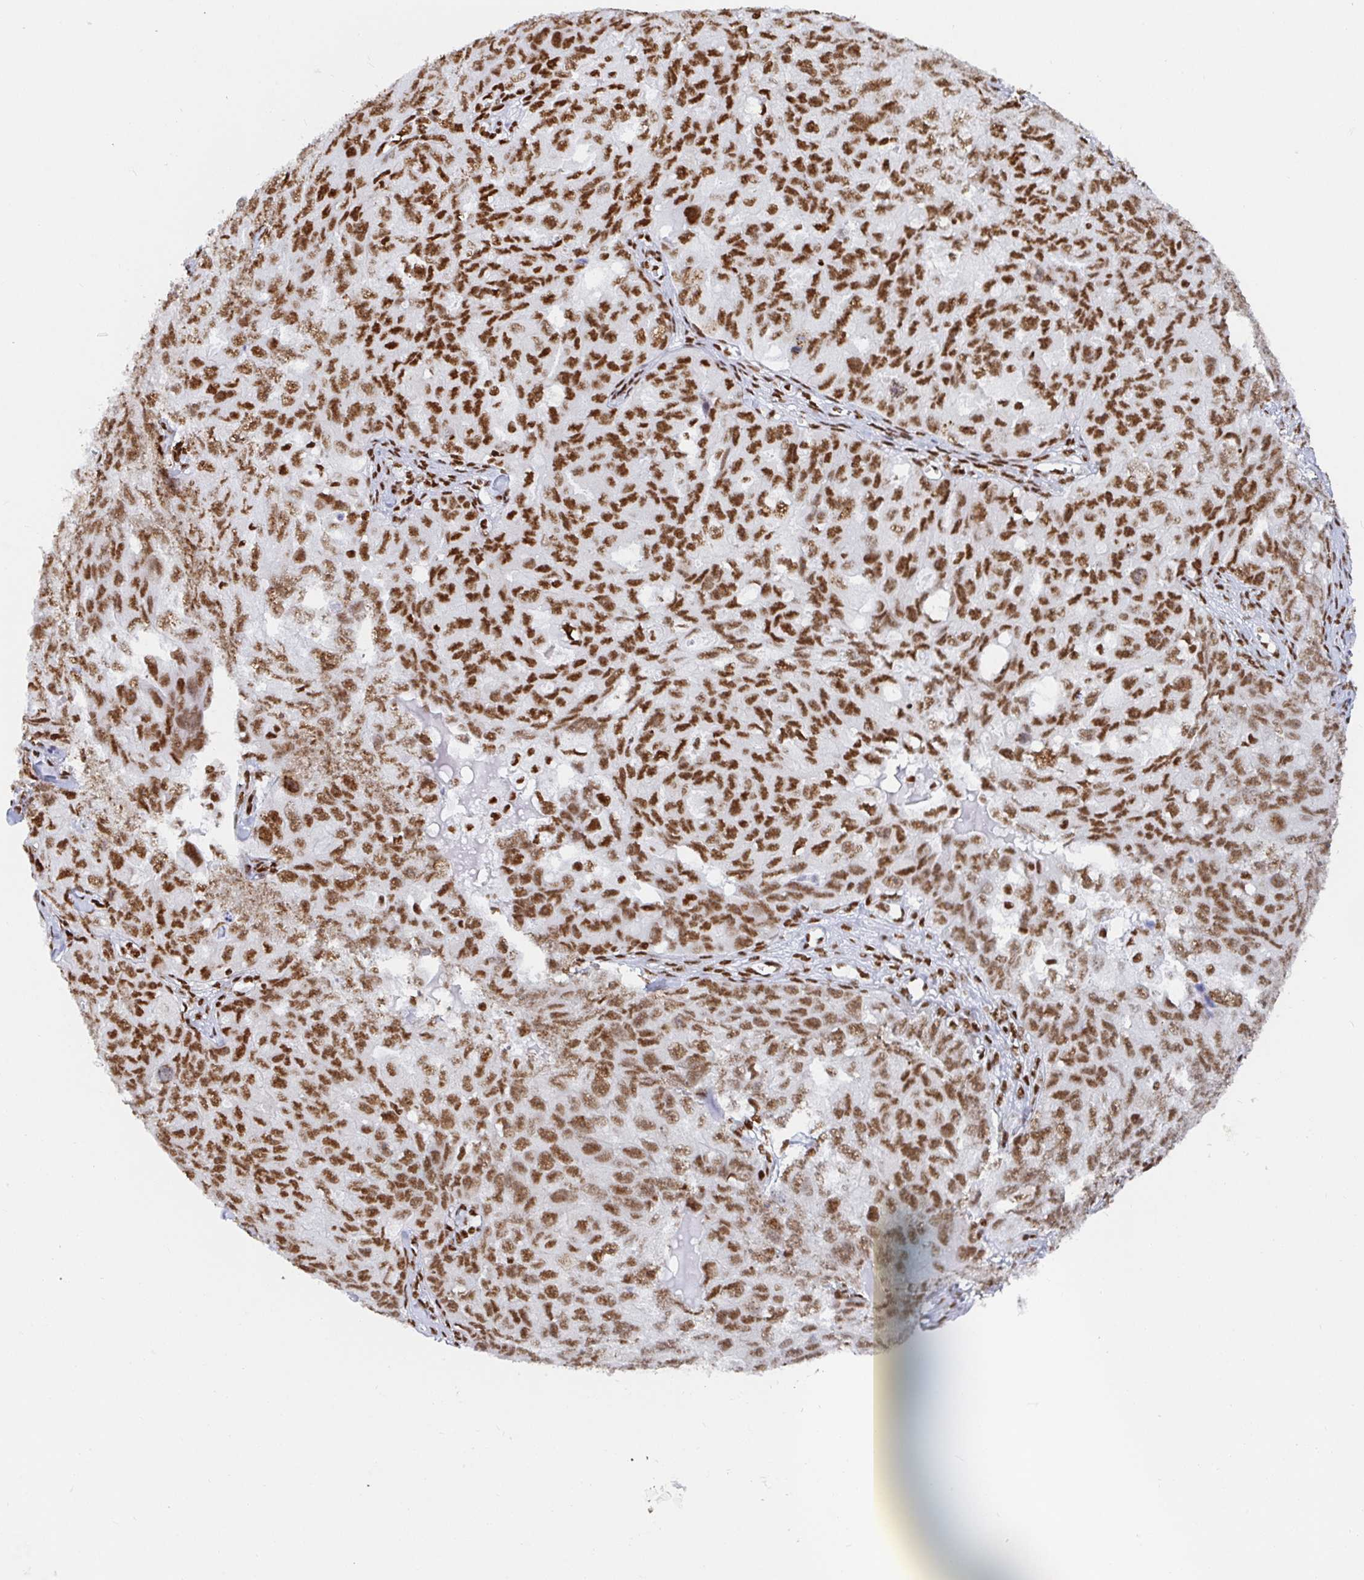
{"staining": {"intensity": "strong", "quantity": ">75%", "location": "nuclear"}, "tissue": "ovarian cancer", "cell_type": "Tumor cells", "image_type": "cancer", "snomed": [{"axis": "morphology", "description": "Carcinoma, endometroid"}, {"axis": "topography", "description": "Ovary"}], "caption": "Strong nuclear expression for a protein is appreciated in about >75% of tumor cells of ovarian cancer using immunohistochemistry (IHC).", "gene": "EWSR1", "patient": {"sex": "female", "age": 70}}